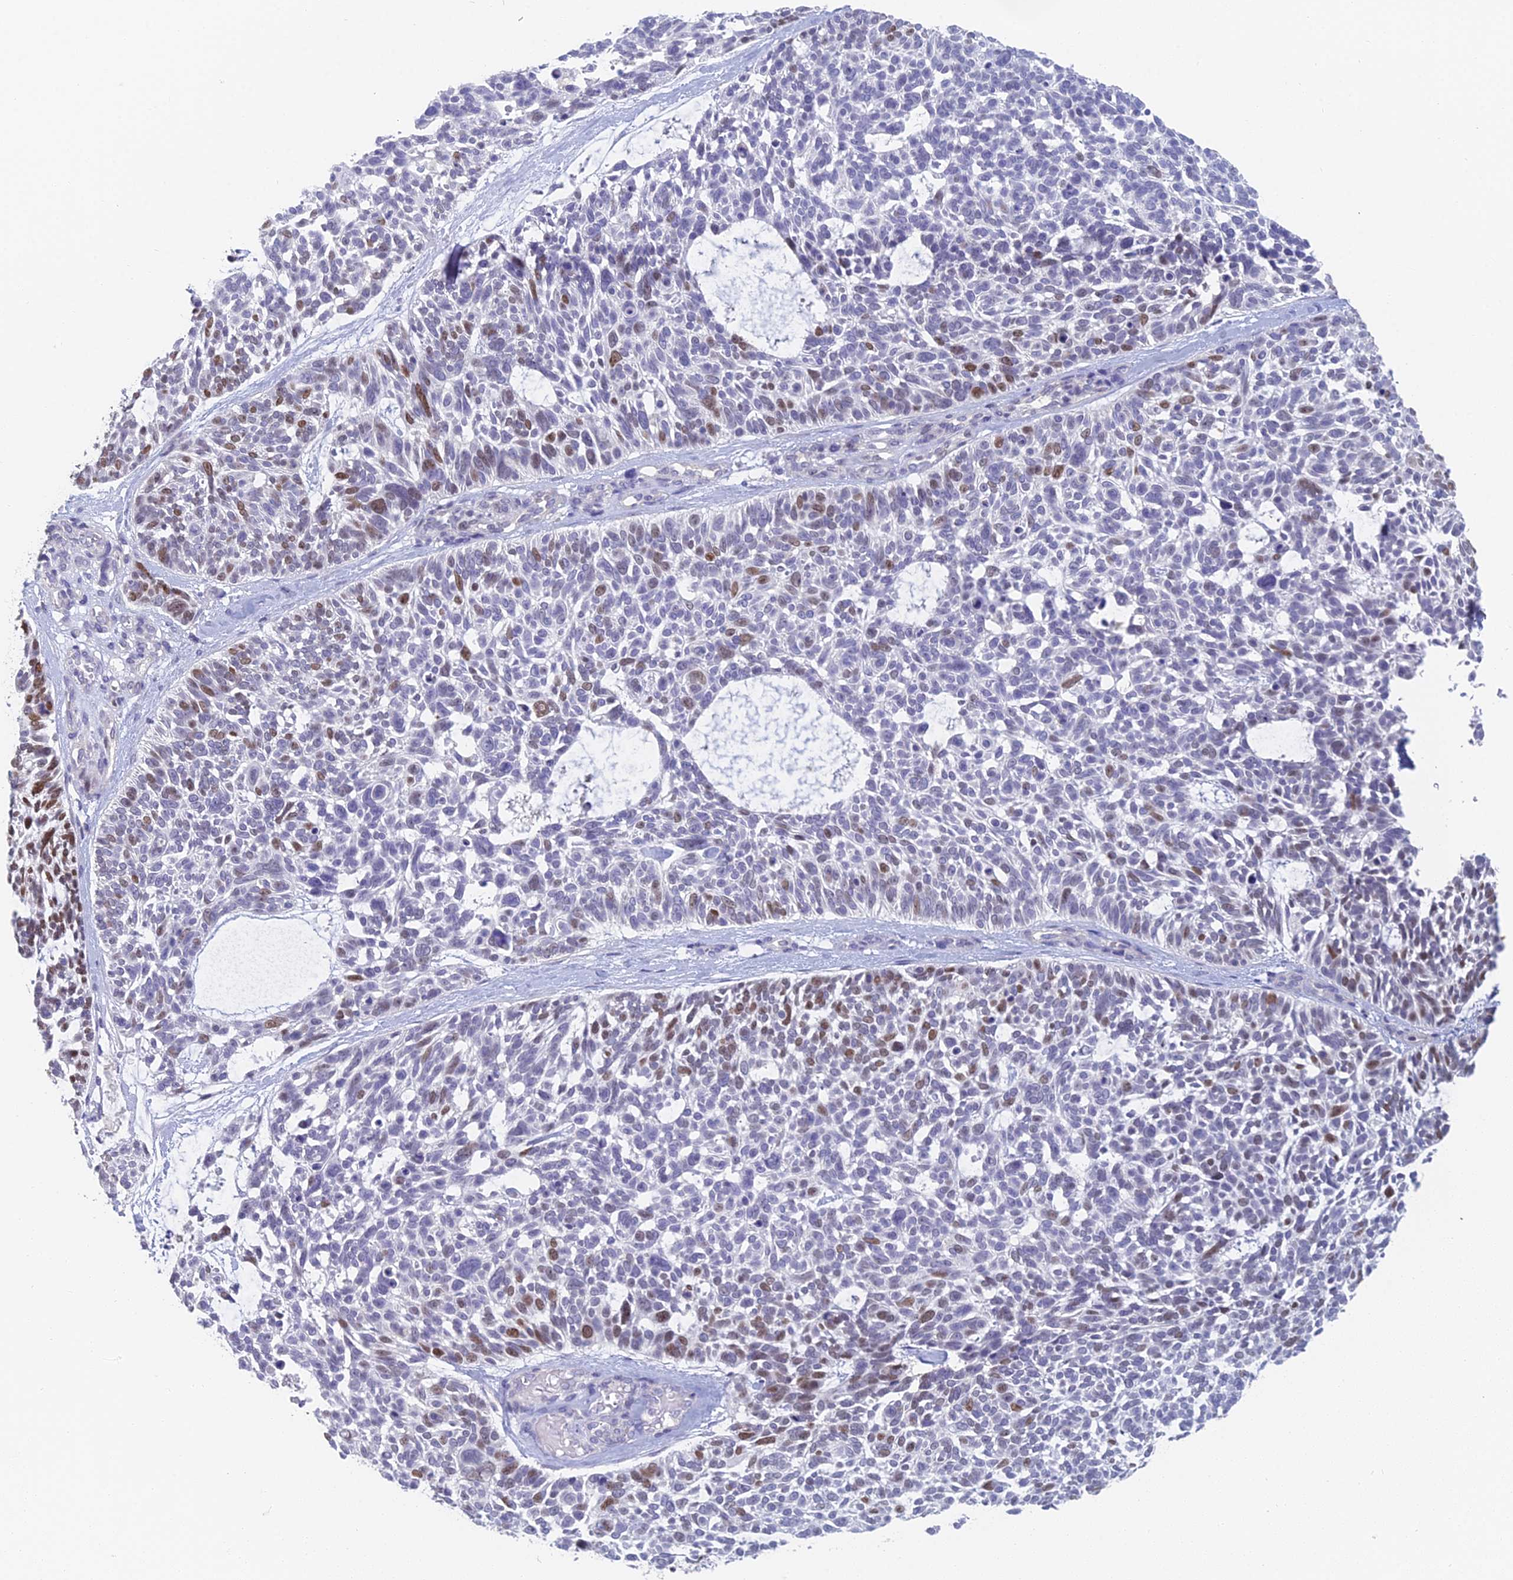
{"staining": {"intensity": "moderate", "quantity": "25%-75%", "location": "nuclear"}, "tissue": "skin cancer", "cell_type": "Tumor cells", "image_type": "cancer", "snomed": [{"axis": "morphology", "description": "Basal cell carcinoma"}, {"axis": "topography", "description": "Skin"}], "caption": "DAB immunohistochemical staining of basal cell carcinoma (skin) reveals moderate nuclear protein positivity in about 25%-75% of tumor cells. The protein is stained brown, and the nuclei are stained in blue (DAB IHC with brightfield microscopy, high magnification).", "gene": "MCM2", "patient": {"sex": "male", "age": 88}}